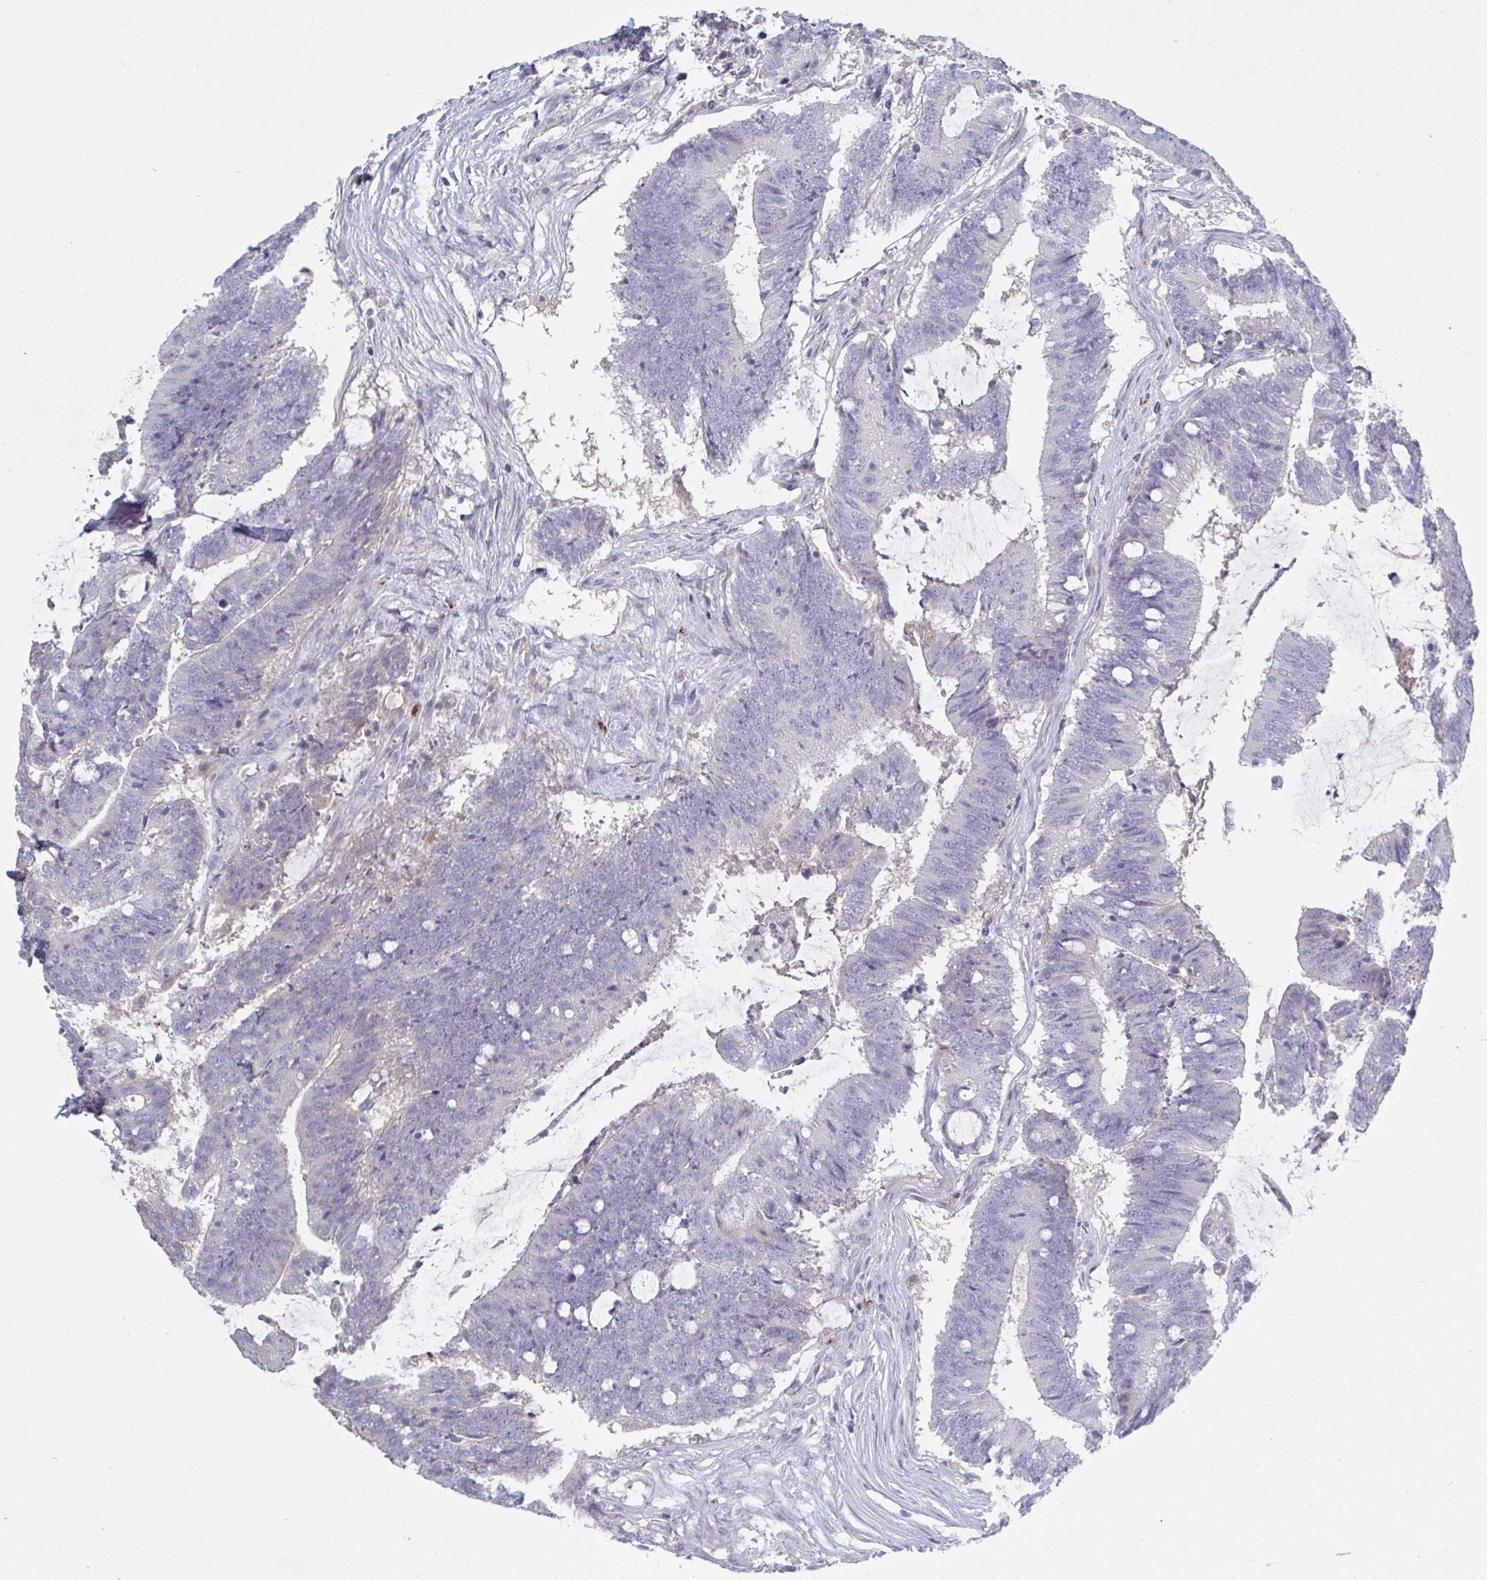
{"staining": {"intensity": "negative", "quantity": "none", "location": "none"}, "tissue": "colorectal cancer", "cell_type": "Tumor cells", "image_type": "cancer", "snomed": [{"axis": "morphology", "description": "Adenocarcinoma, NOS"}, {"axis": "topography", "description": "Colon"}], "caption": "There is no significant positivity in tumor cells of colorectal cancer. (DAB (3,3'-diaminobenzidine) IHC visualized using brightfield microscopy, high magnification).", "gene": "HGFAC", "patient": {"sex": "female", "age": 43}}